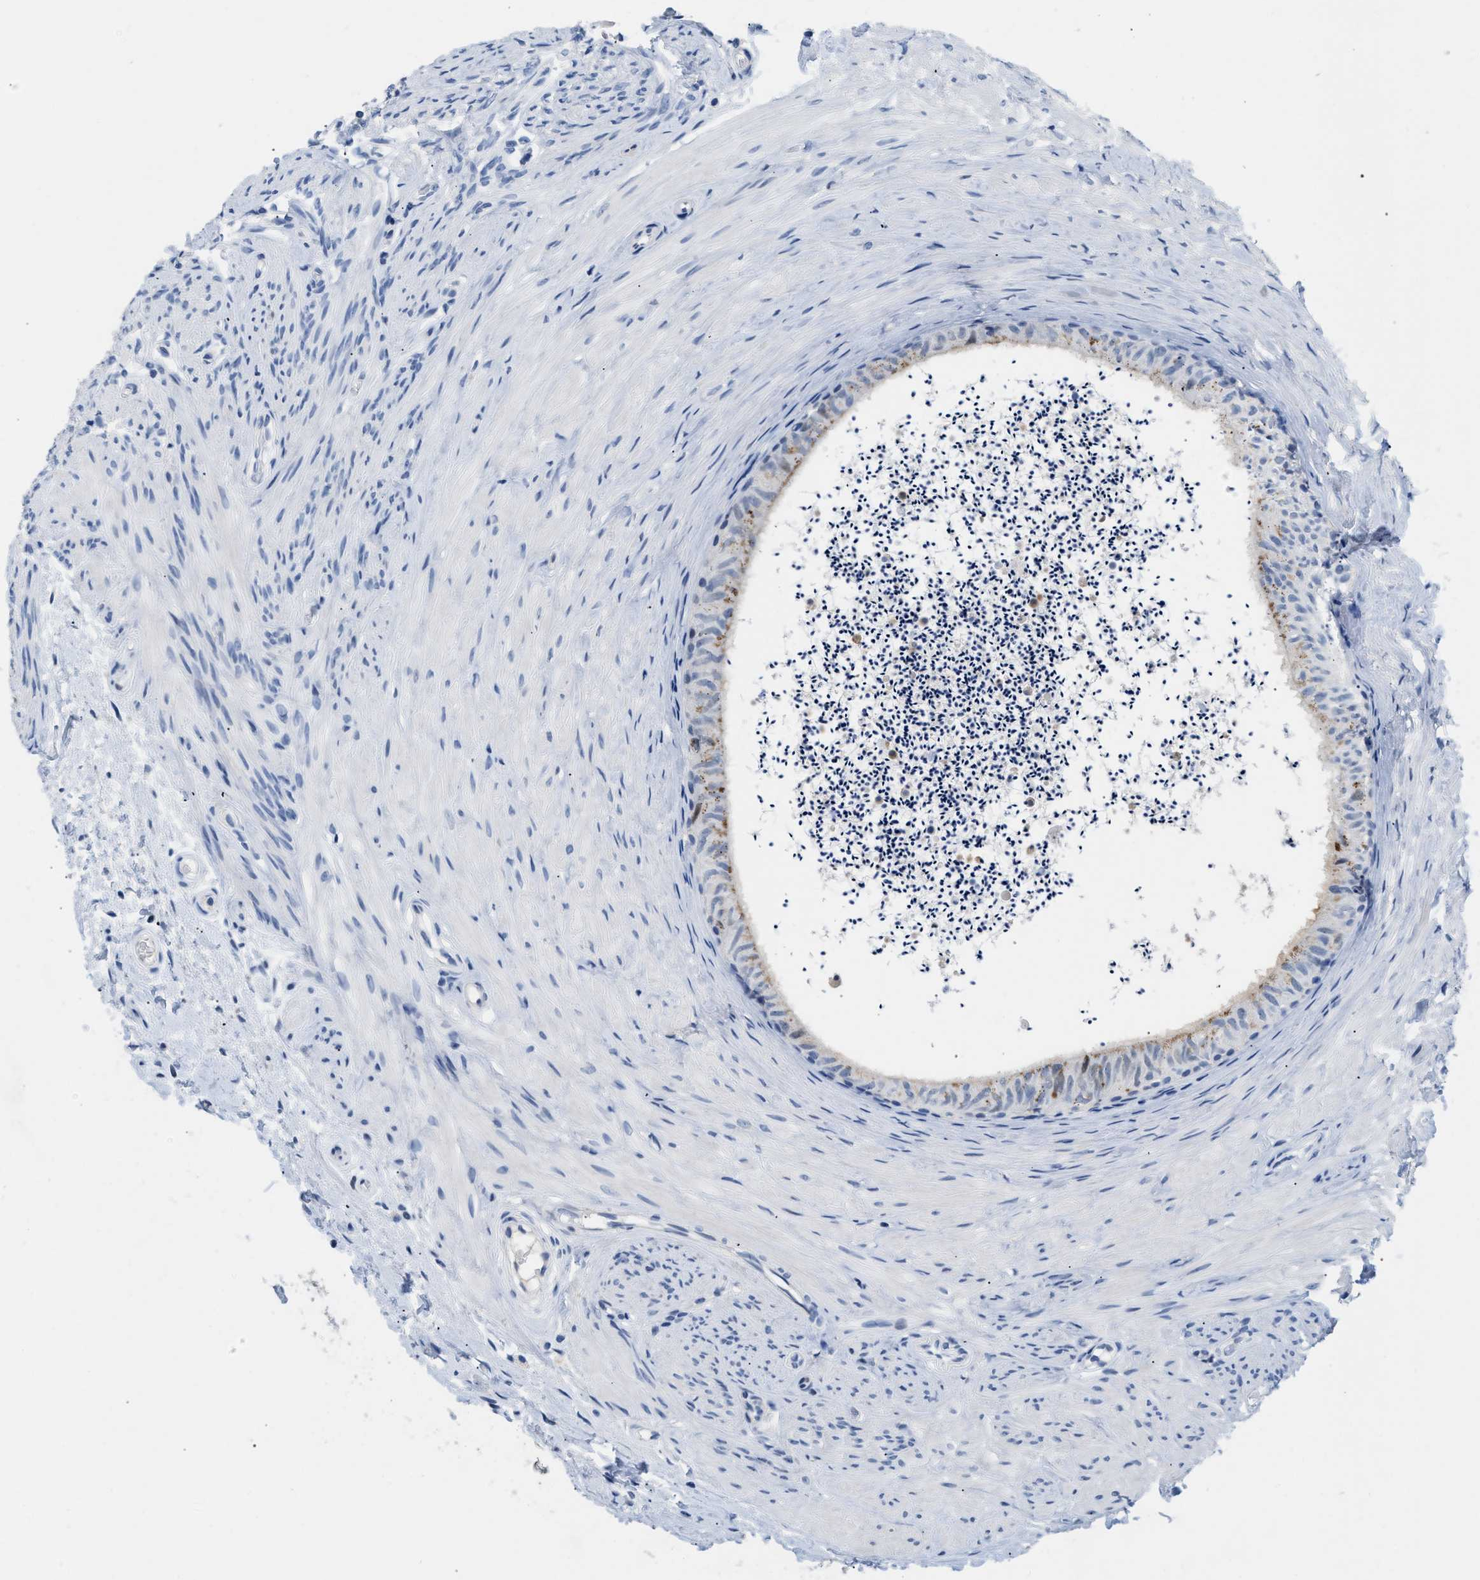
{"staining": {"intensity": "negative", "quantity": "none", "location": "none"}, "tissue": "epididymis", "cell_type": "Glandular cells", "image_type": "normal", "snomed": [{"axis": "morphology", "description": "Normal tissue, NOS"}, {"axis": "topography", "description": "Epididymis"}], "caption": "The histopathology image reveals no significant expression in glandular cells of epididymis. The staining is performed using DAB (3,3'-diaminobenzidine) brown chromogen with nuclei counter-stained in using hematoxylin.", "gene": "BOLL", "patient": {"sex": "male", "age": 56}}